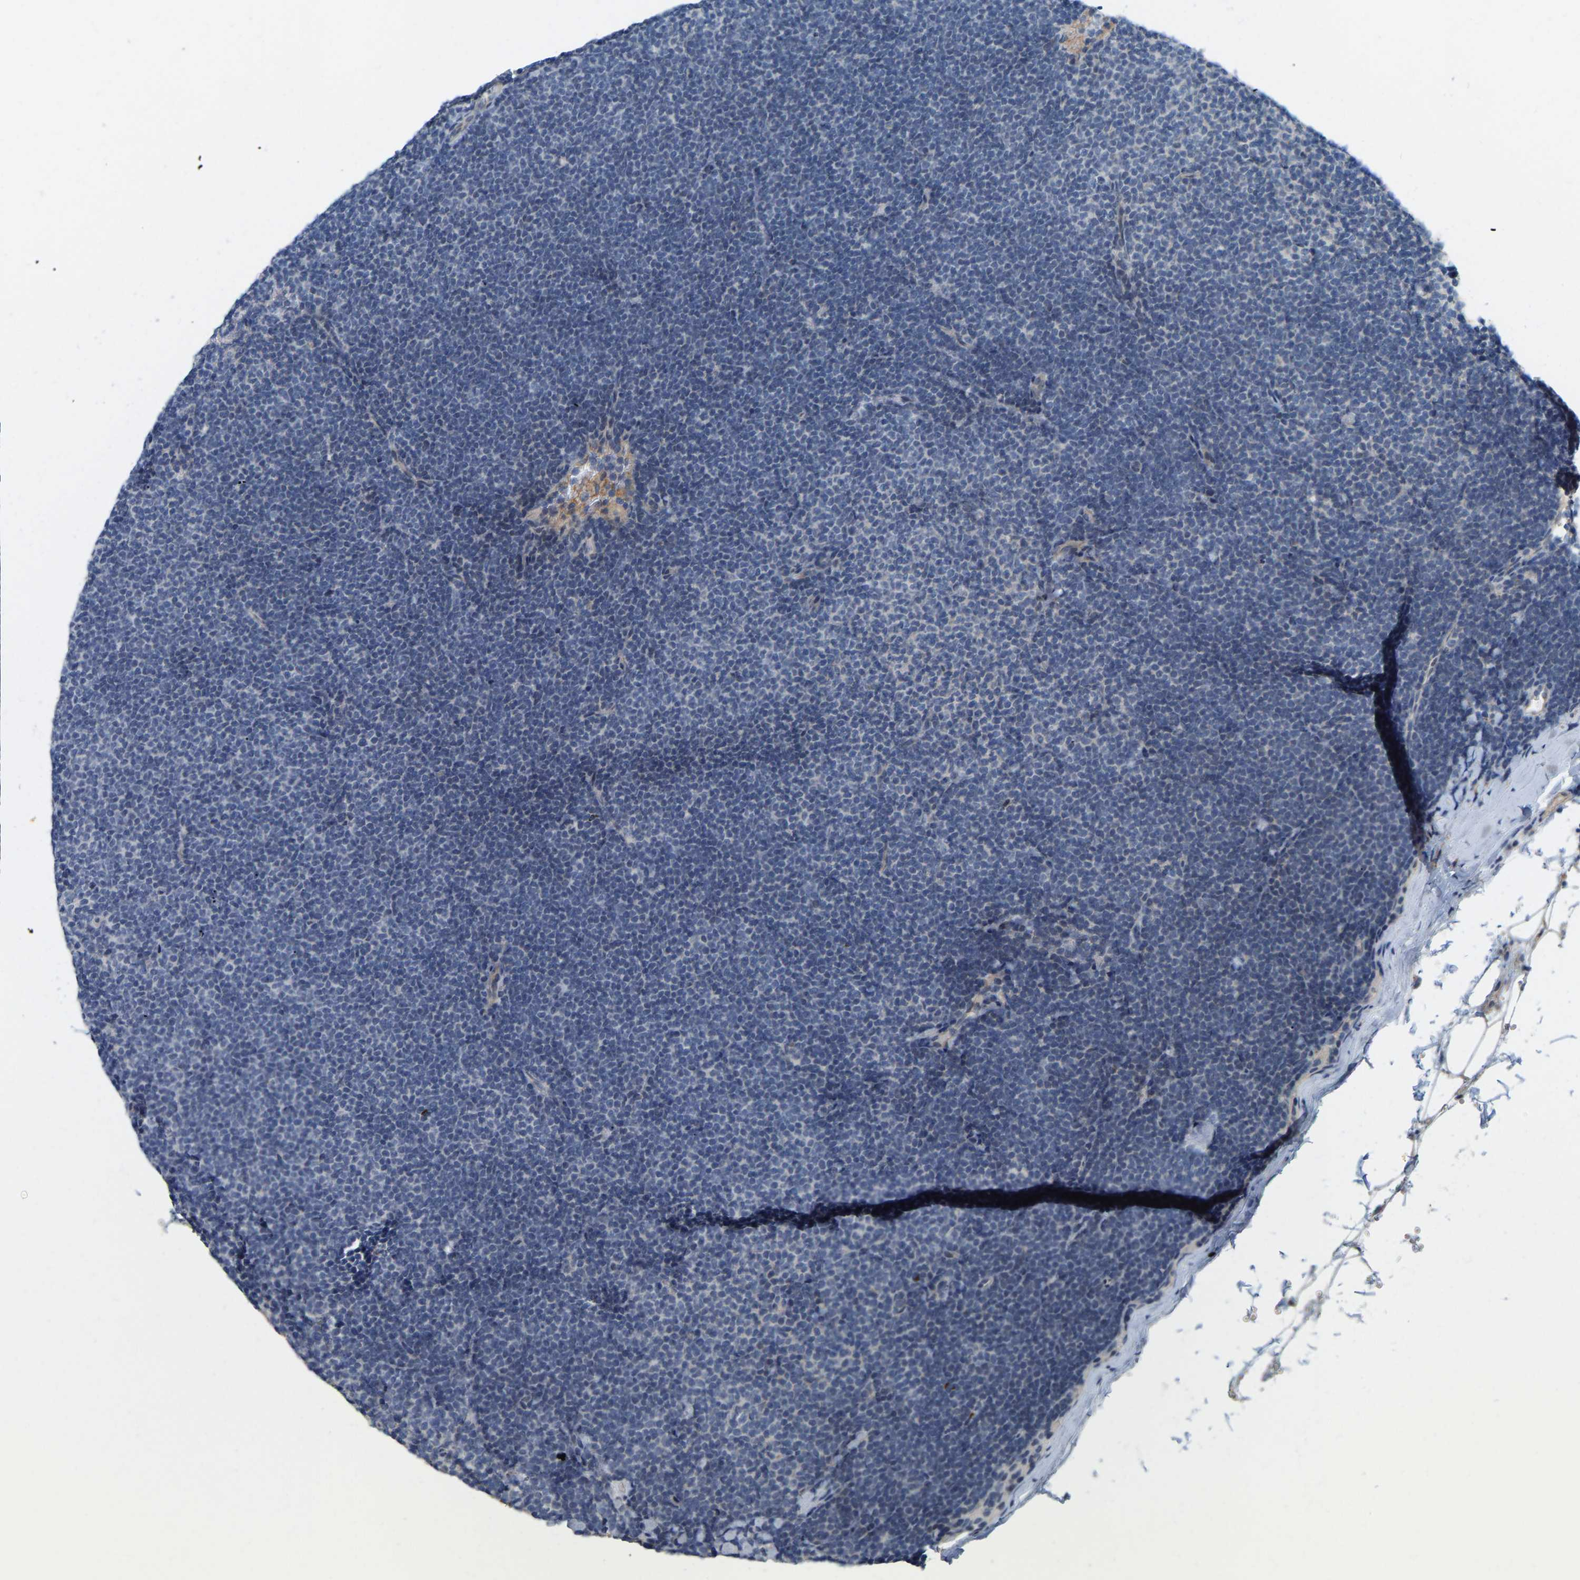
{"staining": {"intensity": "negative", "quantity": "none", "location": "none"}, "tissue": "lymphoma", "cell_type": "Tumor cells", "image_type": "cancer", "snomed": [{"axis": "morphology", "description": "Malignant lymphoma, non-Hodgkin's type, Low grade"}, {"axis": "topography", "description": "Lymph node"}], "caption": "An IHC histopathology image of lymphoma is shown. There is no staining in tumor cells of lymphoma. (DAB immunohistochemistry (IHC) visualized using brightfield microscopy, high magnification).", "gene": "SSH1", "patient": {"sex": "female", "age": 53}}